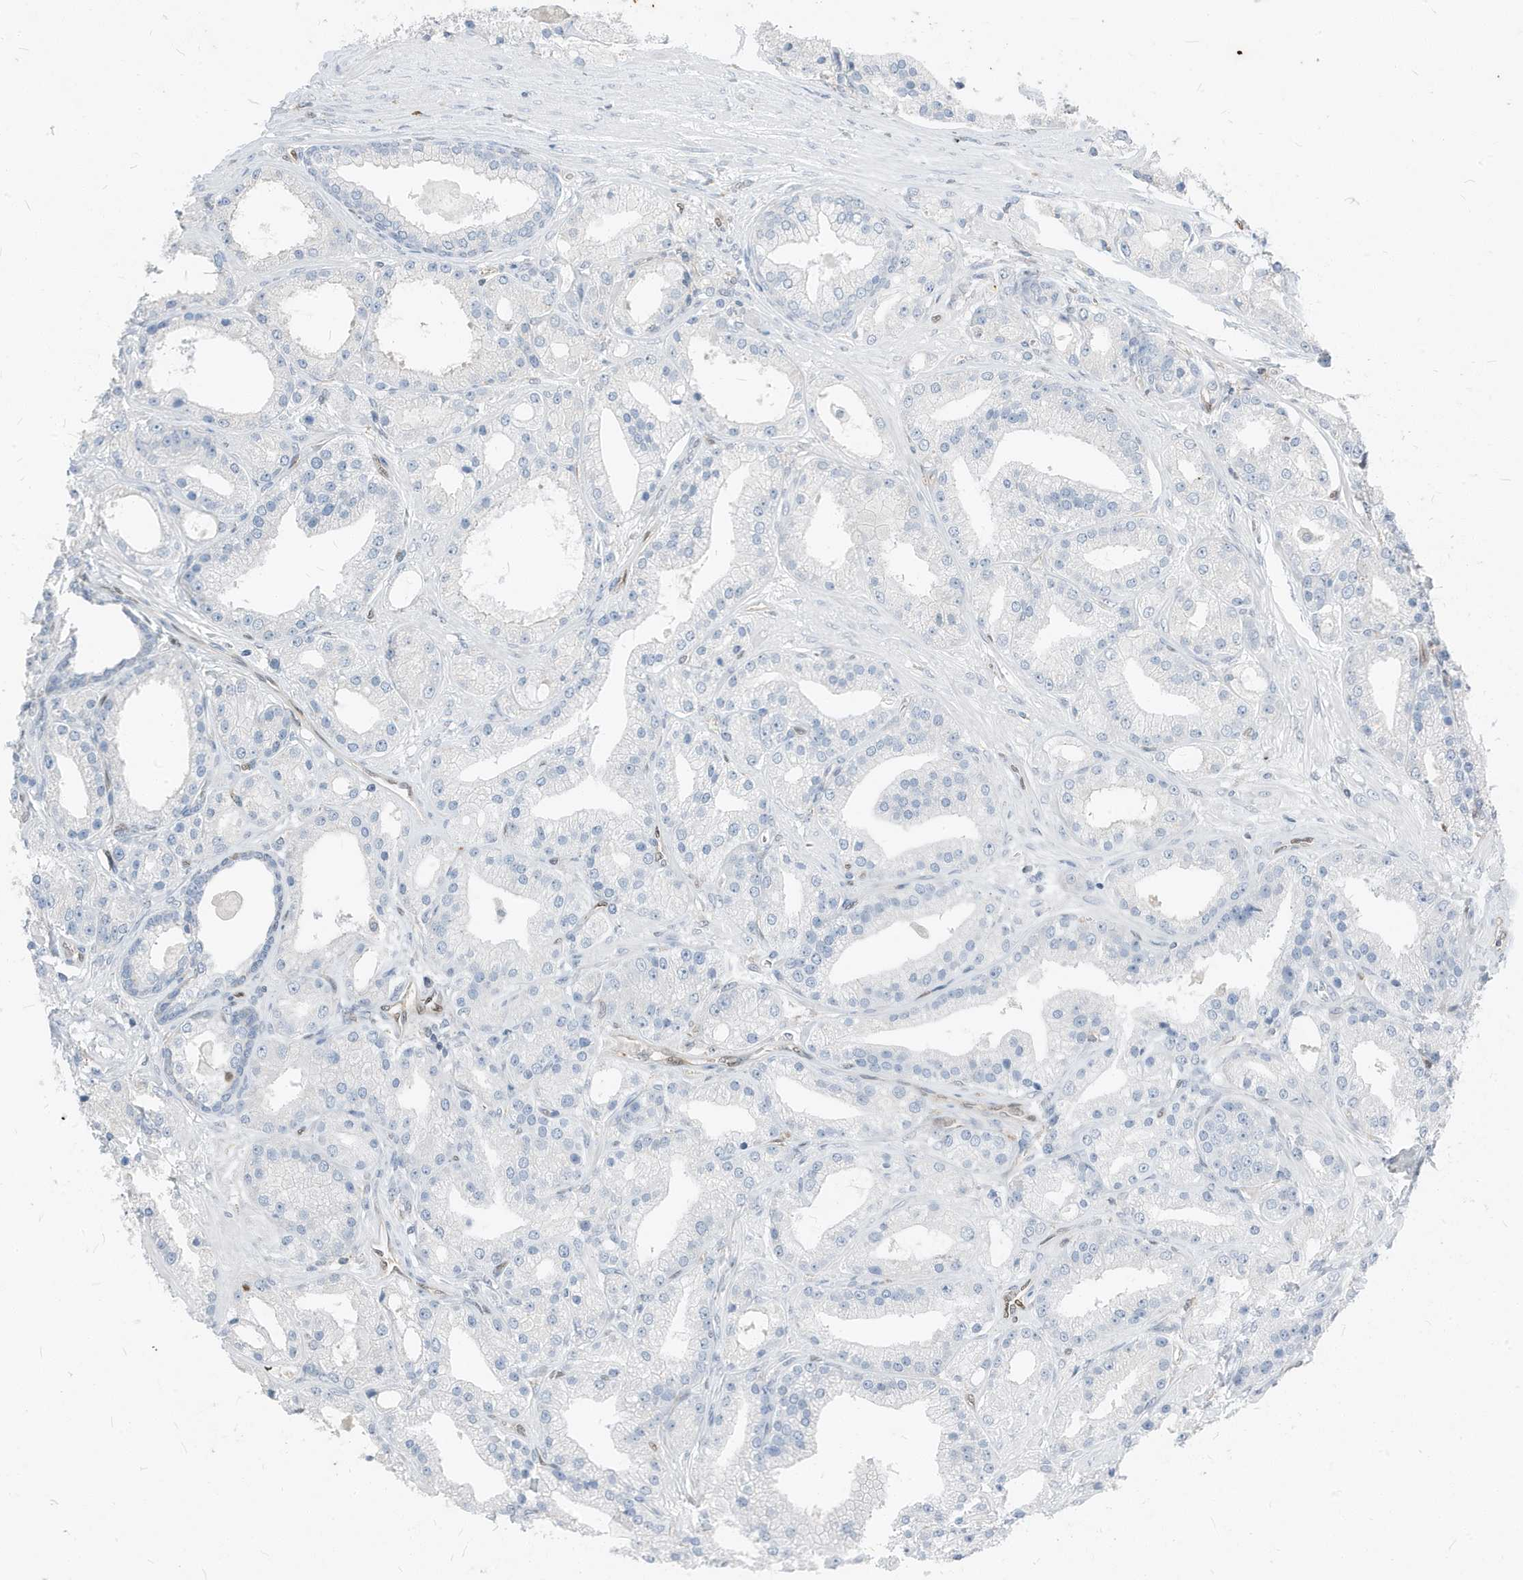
{"staining": {"intensity": "negative", "quantity": "none", "location": "none"}, "tissue": "prostate cancer", "cell_type": "Tumor cells", "image_type": "cancer", "snomed": [{"axis": "morphology", "description": "Adenocarcinoma, Low grade"}, {"axis": "topography", "description": "Prostate"}], "caption": "Immunohistochemistry (IHC) image of prostate cancer stained for a protein (brown), which demonstrates no positivity in tumor cells.", "gene": "NCOA7", "patient": {"sex": "male", "age": 67}}